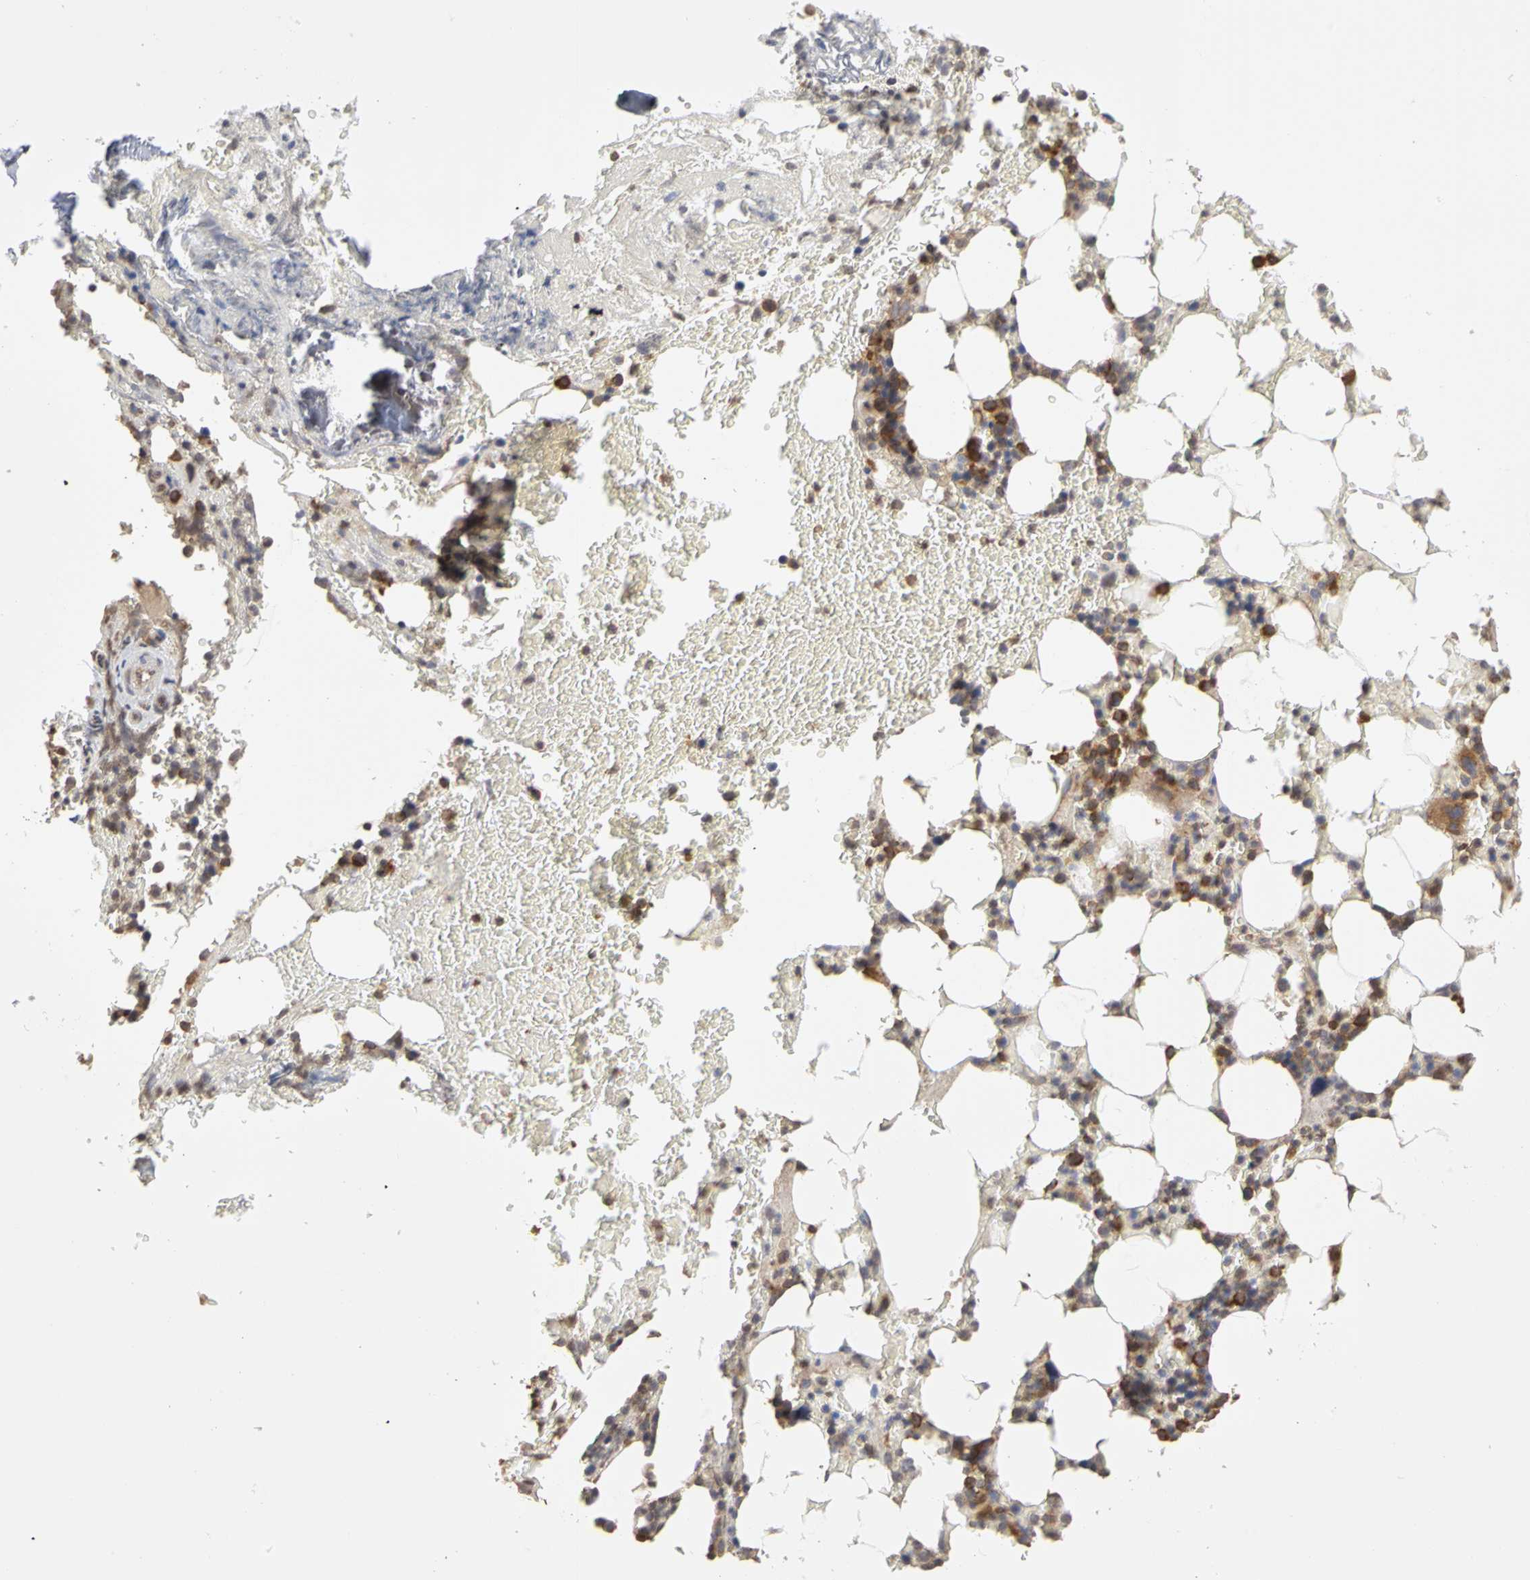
{"staining": {"intensity": "moderate", "quantity": "25%-75%", "location": "cytoplasmic/membranous"}, "tissue": "bone marrow", "cell_type": "Hematopoietic cells", "image_type": "normal", "snomed": [{"axis": "morphology", "description": "Normal tissue, NOS"}, {"axis": "topography", "description": "Bone marrow"}], "caption": "DAB (3,3'-diaminobenzidine) immunohistochemical staining of normal human bone marrow demonstrates moderate cytoplasmic/membranous protein expression in about 25%-75% of hematopoietic cells.", "gene": "IRAK1", "patient": {"sex": "female", "age": 73}}